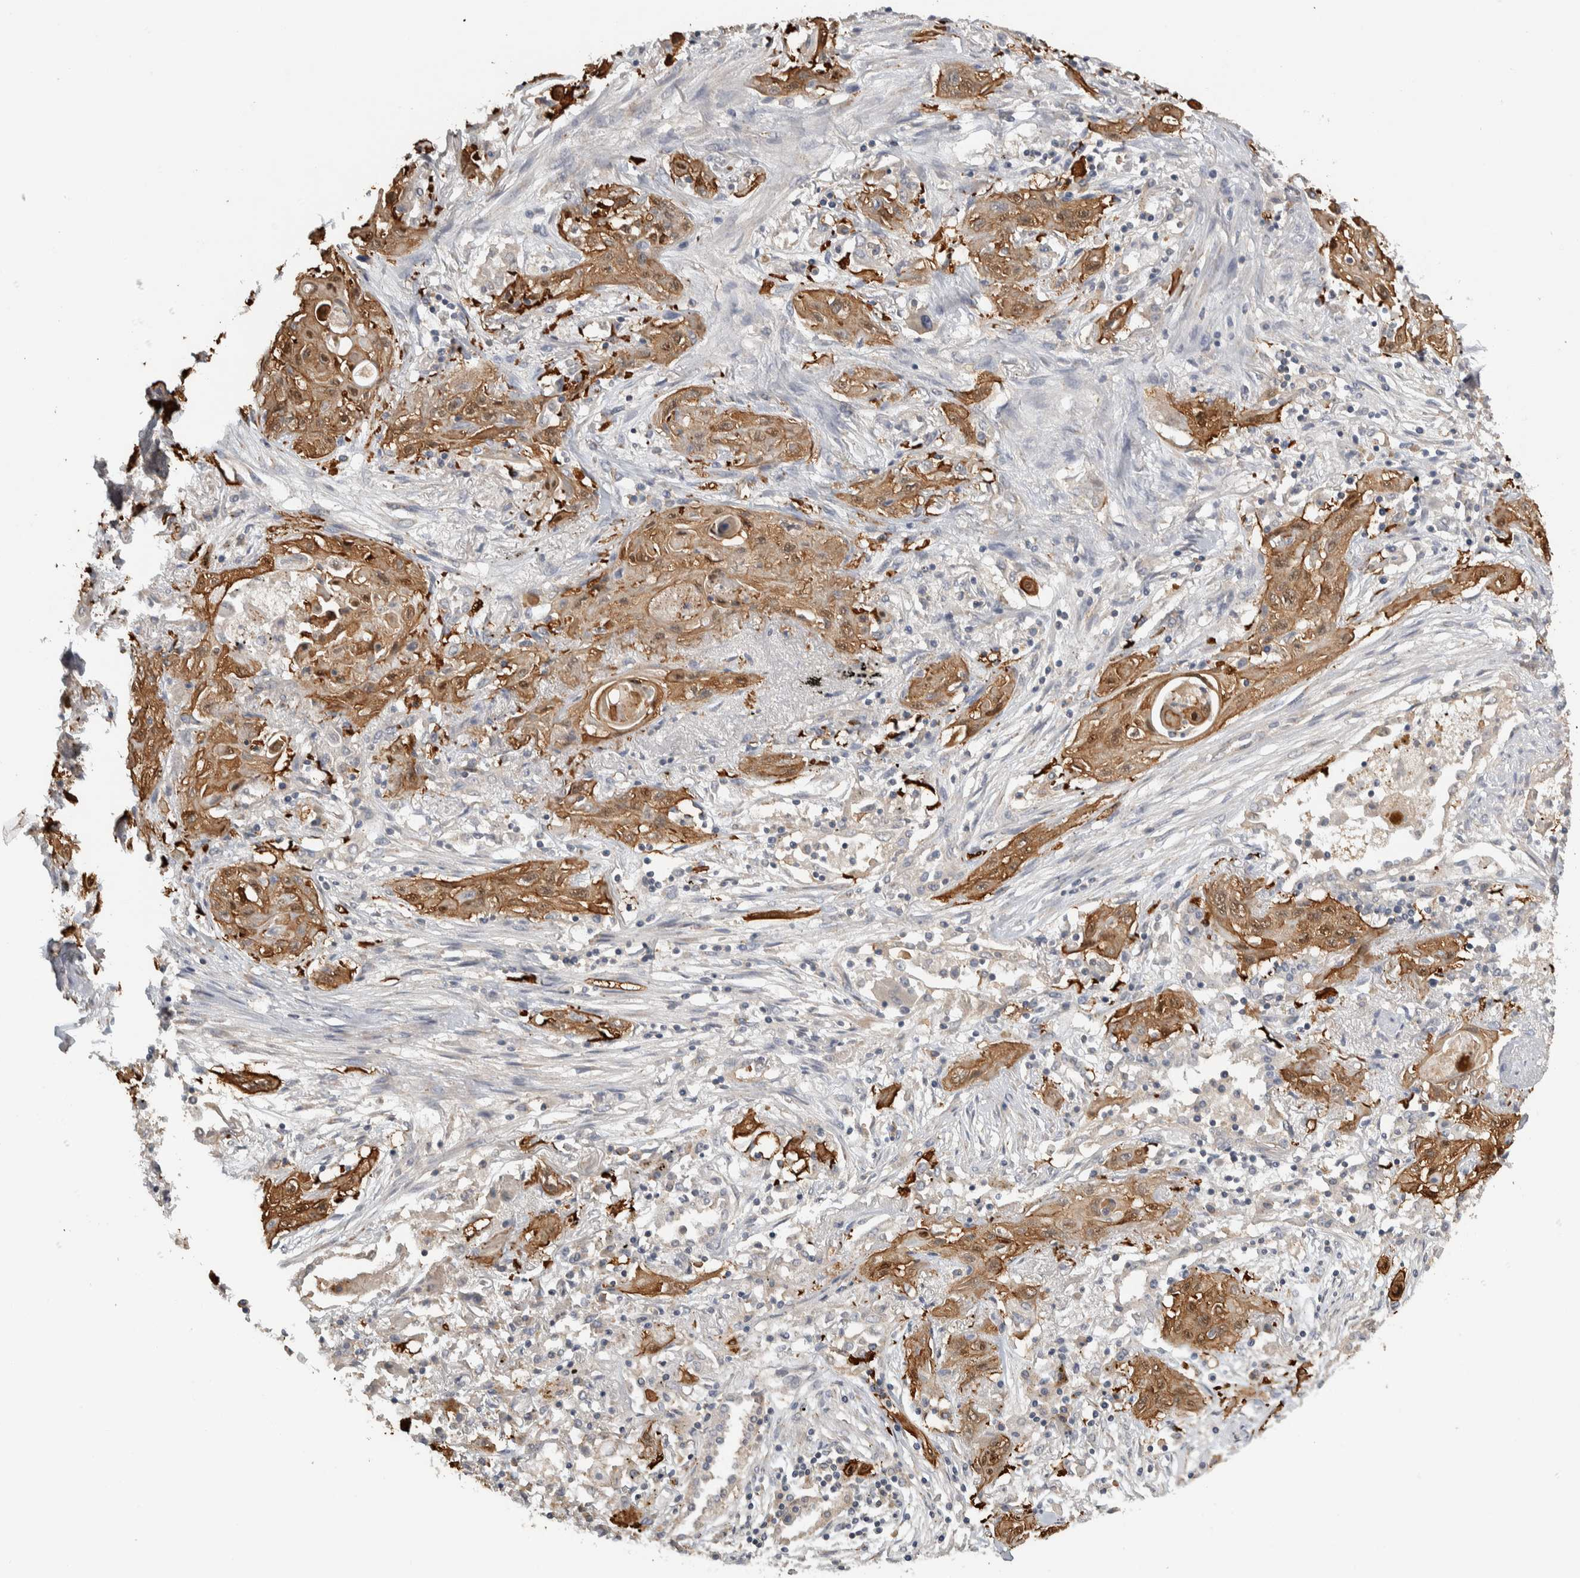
{"staining": {"intensity": "moderate", "quantity": ">75%", "location": "cytoplasmic/membranous"}, "tissue": "lung cancer", "cell_type": "Tumor cells", "image_type": "cancer", "snomed": [{"axis": "morphology", "description": "Squamous cell carcinoma, NOS"}, {"axis": "topography", "description": "Lung"}], "caption": "This photomicrograph demonstrates immunohistochemistry staining of human lung cancer, with medium moderate cytoplasmic/membranous expression in about >75% of tumor cells.", "gene": "EIF3H", "patient": {"sex": "female", "age": 47}}